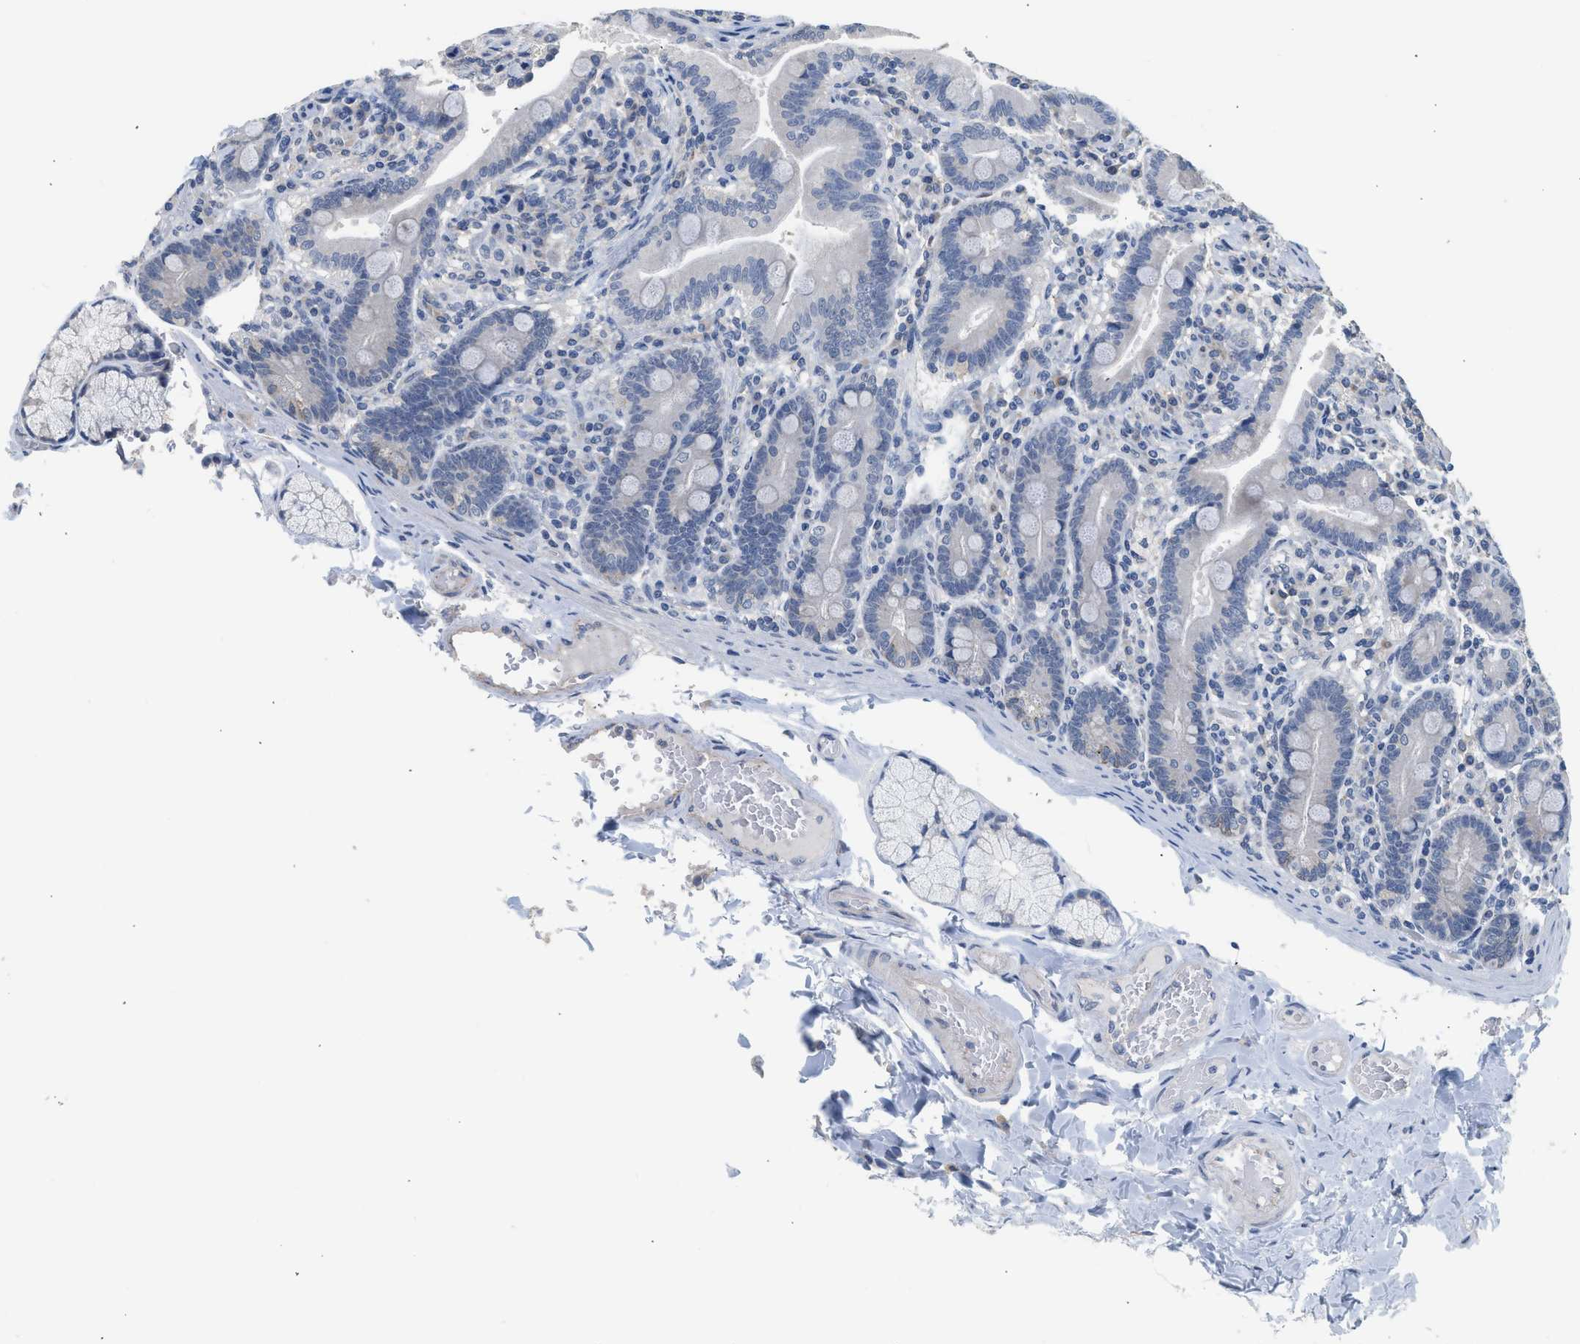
{"staining": {"intensity": "negative", "quantity": "none", "location": "none"}, "tissue": "duodenum", "cell_type": "Glandular cells", "image_type": "normal", "snomed": [{"axis": "morphology", "description": "Normal tissue, NOS"}, {"axis": "topography", "description": "Duodenum"}], "caption": "Human duodenum stained for a protein using IHC demonstrates no positivity in glandular cells.", "gene": "CSF3R", "patient": {"sex": "male", "age": 54}}